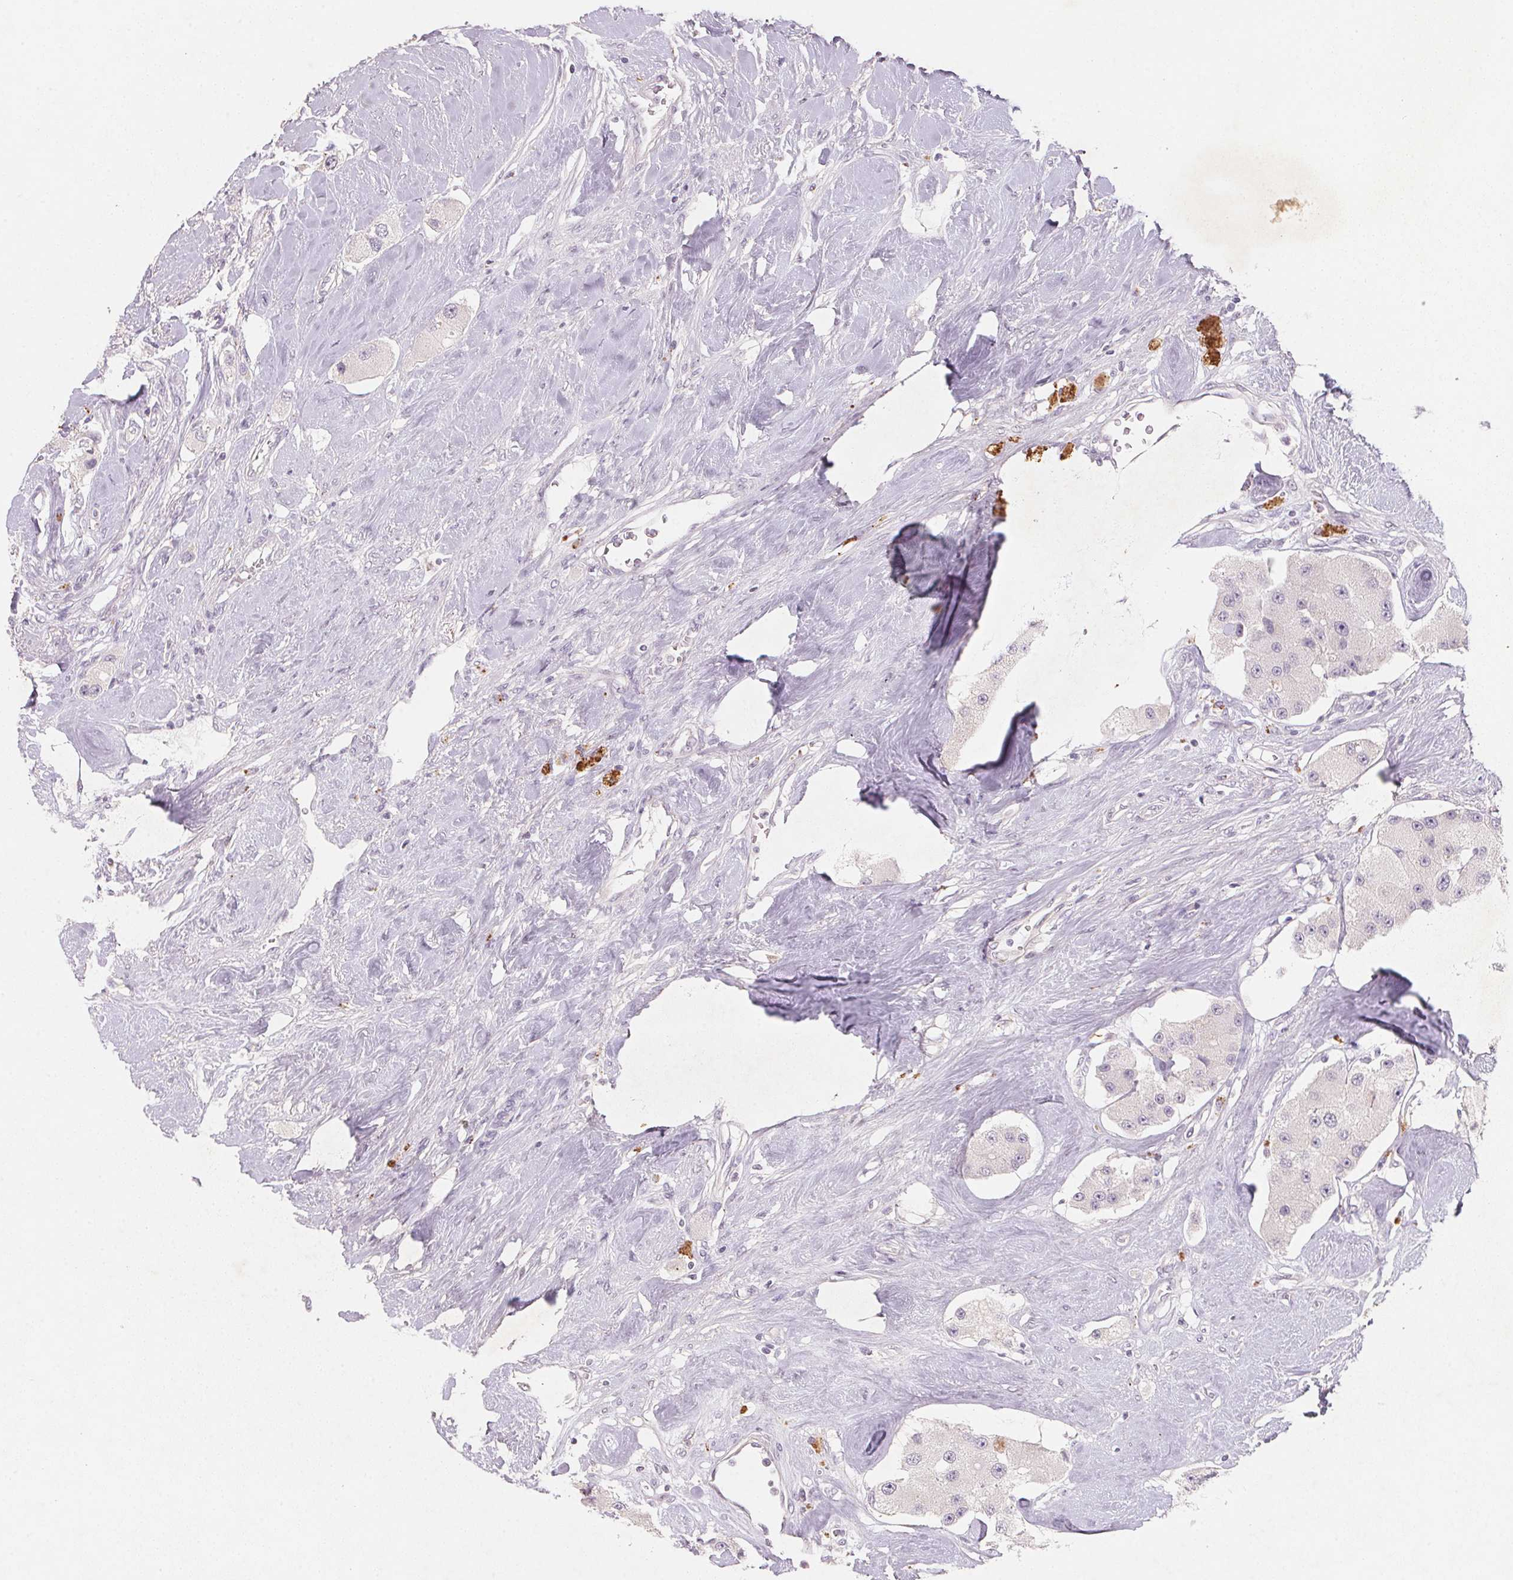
{"staining": {"intensity": "negative", "quantity": "none", "location": "none"}, "tissue": "carcinoid", "cell_type": "Tumor cells", "image_type": "cancer", "snomed": [{"axis": "morphology", "description": "Carcinoid, malignant, NOS"}, {"axis": "topography", "description": "Pancreas"}], "caption": "Human carcinoid stained for a protein using immunohistochemistry reveals no staining in tumor cells.", "gene": "CXCL5", "patient": {"sex": "male", "age": 41}}